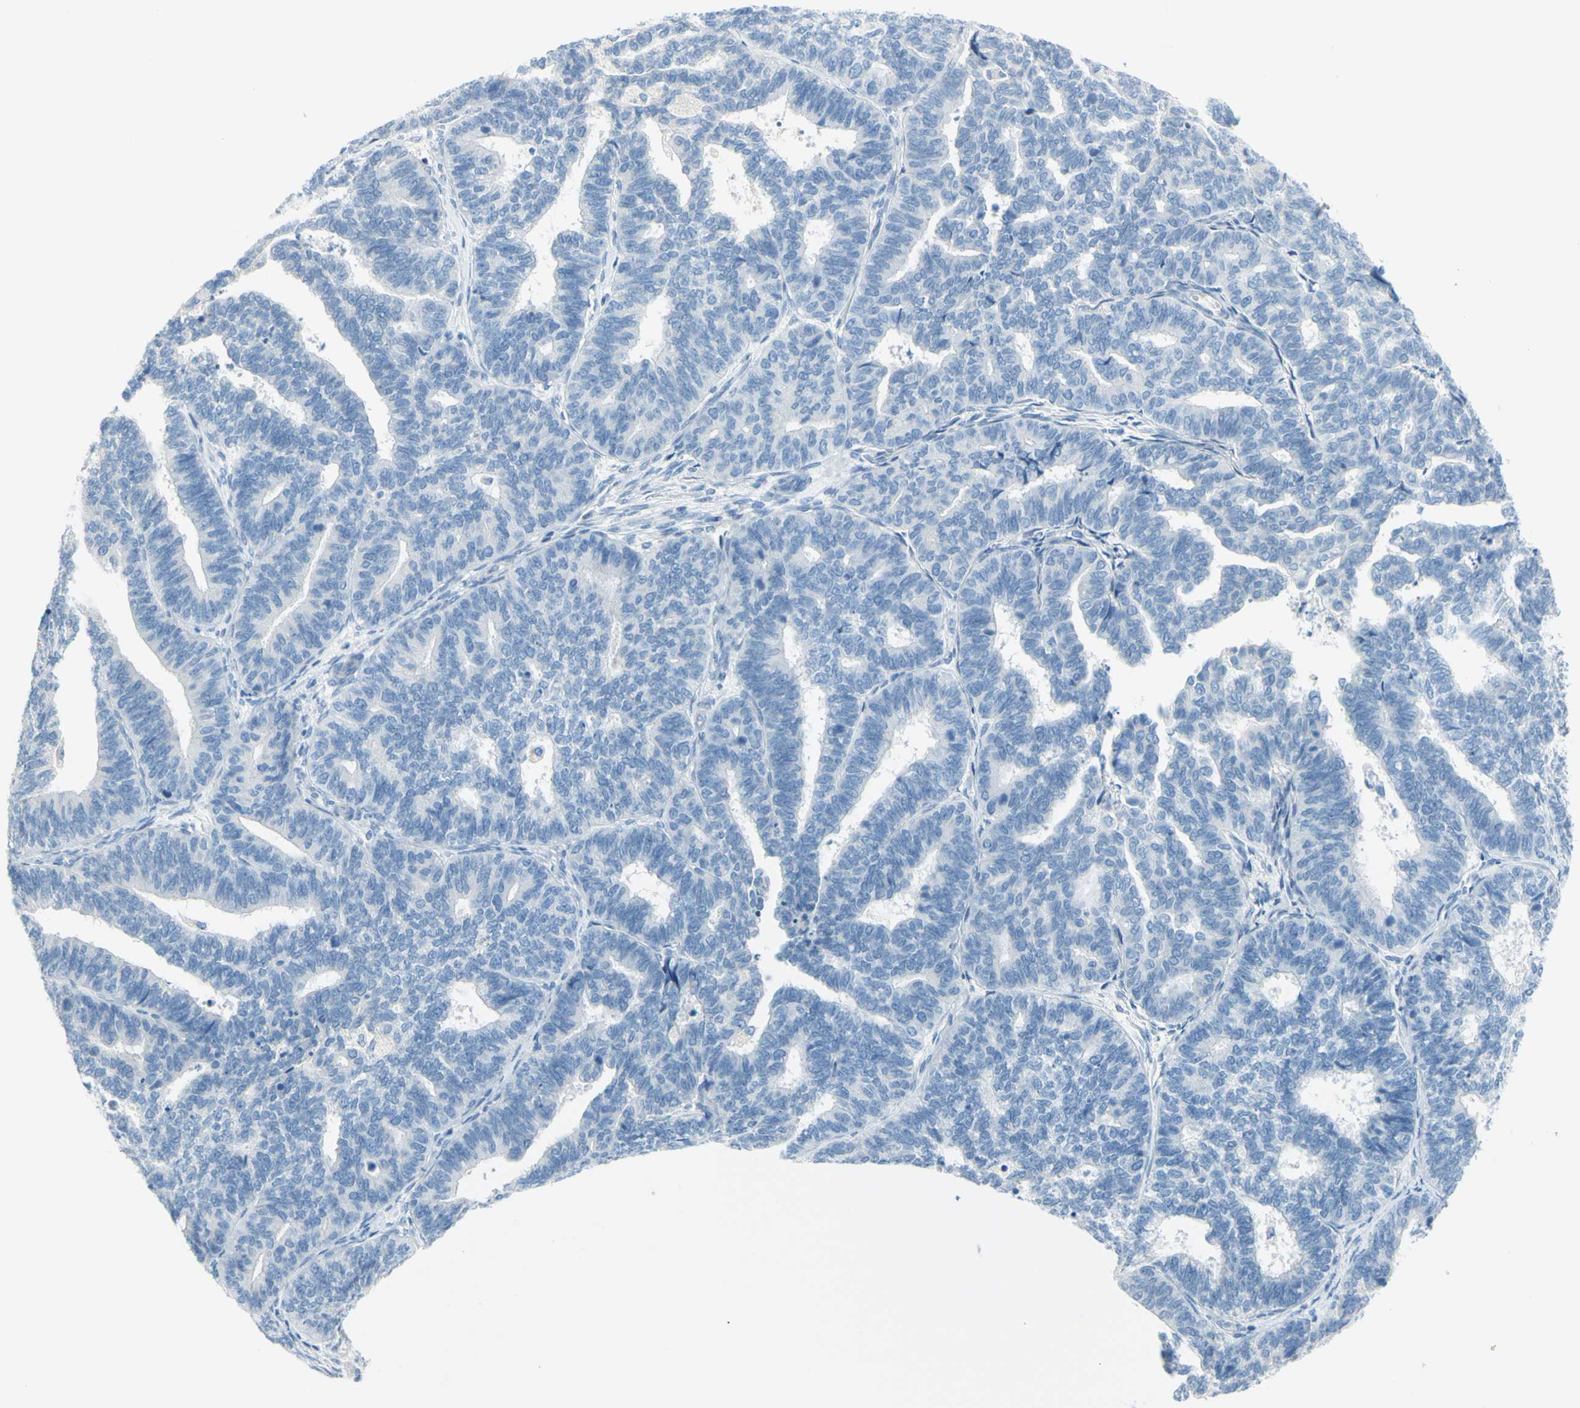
{"staining": {"intensity": "negative", "quantity": "none", "location": "none"}, "tissue": "endometrial cancer", "cell_type": "Tumor cells", "image_type": "cancer", "snomed": [{"axis": "morphology", "description": "Adenocarcinoma, NOS"}, {"axis": "topography", "description": "Endometrium"}], "caption": "Tumor cells show no significant expression in endometrial adenocarcinoma.", "gene": "DCT", "patient": {"sex": "female", "age": 70}}